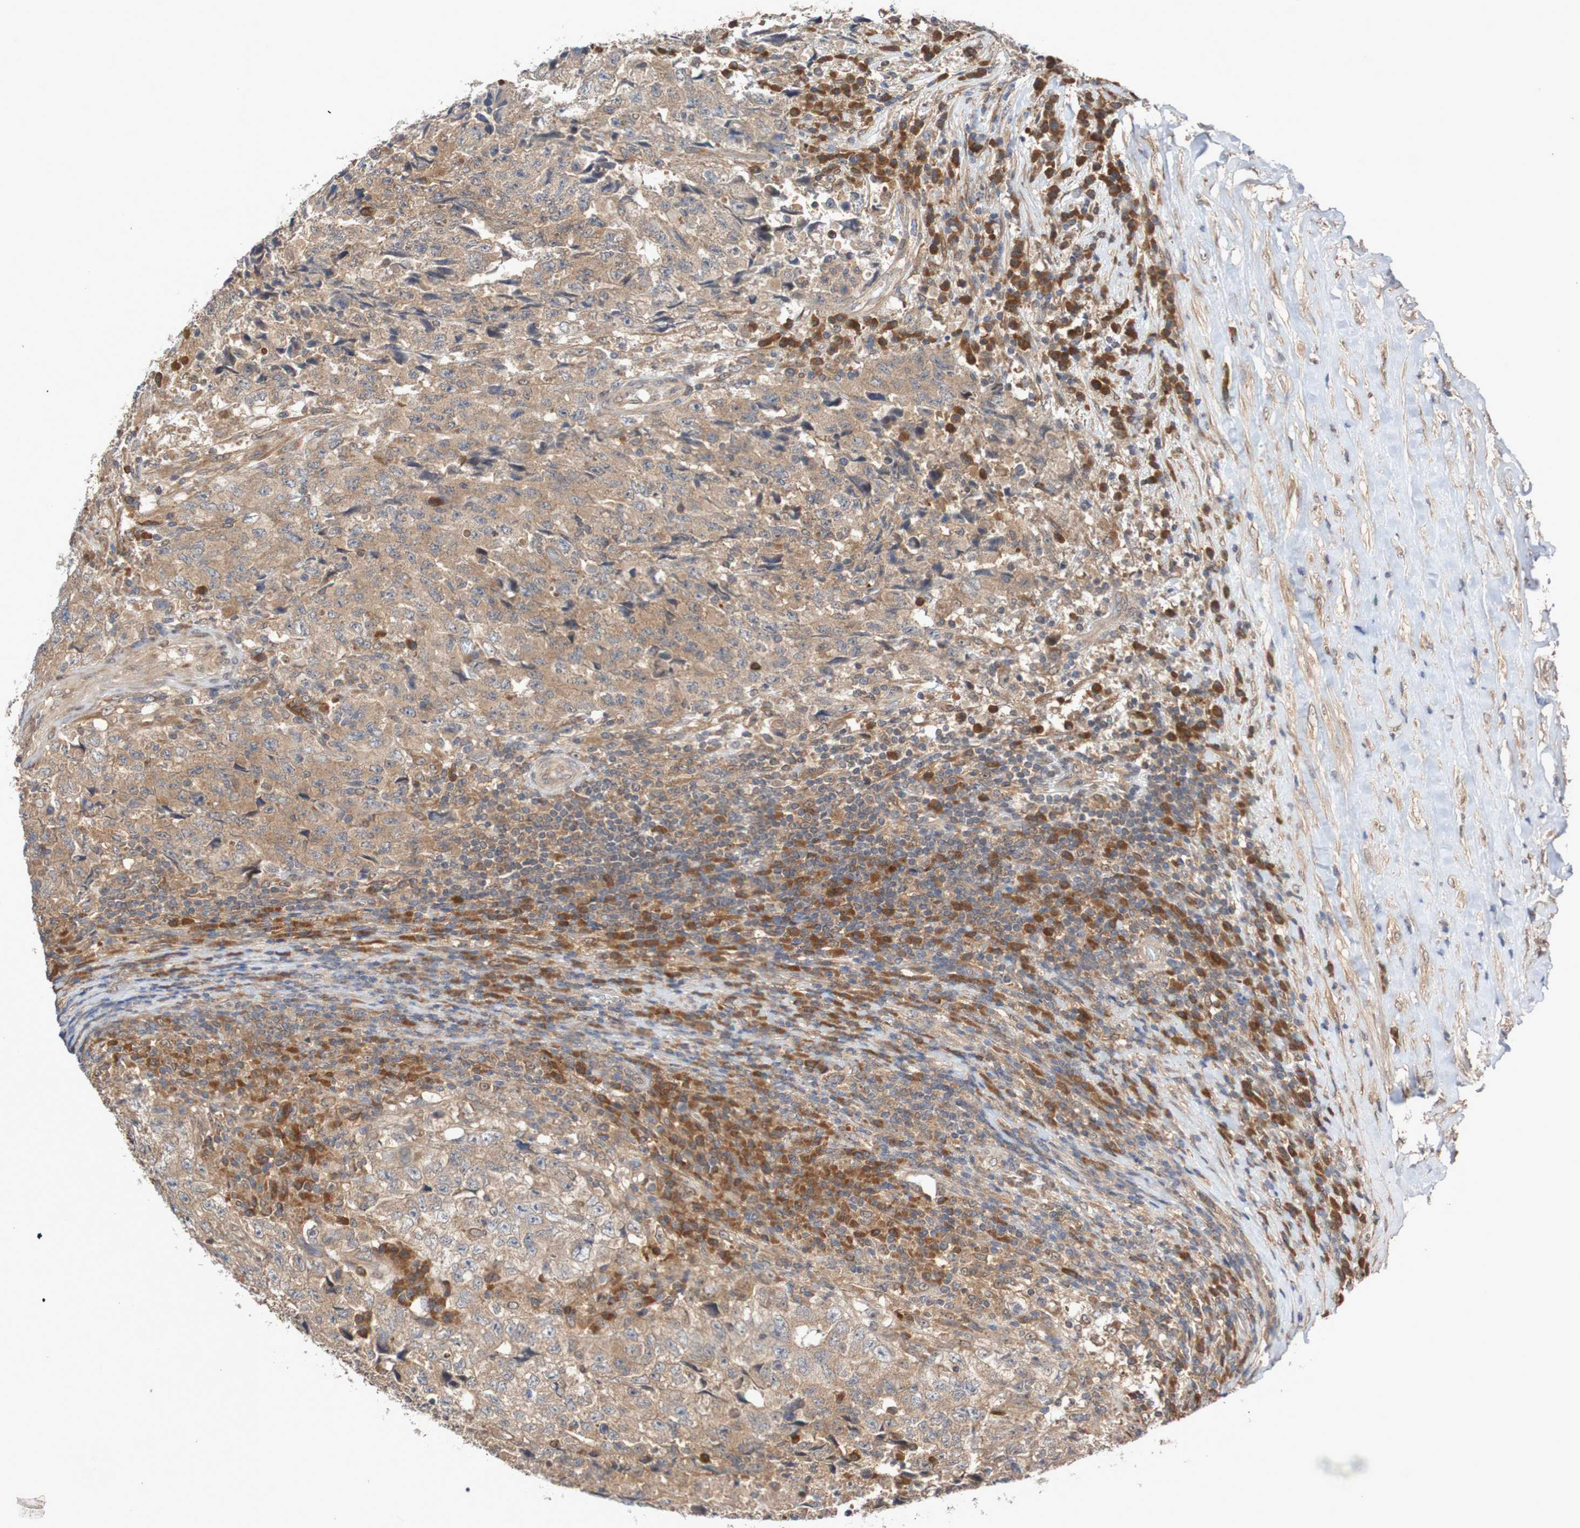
{"staining": {"intensity": "moderate", "quantity": ">75%", "location": "cytoplasmic/membranous"}, "tissue": "testis cancer", "cell_type": "Tumor cells", "image_type": "cancer", "snomed": [{"axis": "morphology", "description": "Necrosis, NOS"}, {"axis": "morphology", "description": "Carcinoma, Embryonal, NOS"}, {"axis": "topography", "description": "Testis"}], "caption": "Moderate cytoplasmic/membranous positivity for a protein is identified in about >75% of tumor cells of testis cancer using IHC.", "gene": "PHPT1", "patient": {"sex": "male", "age": 19}}